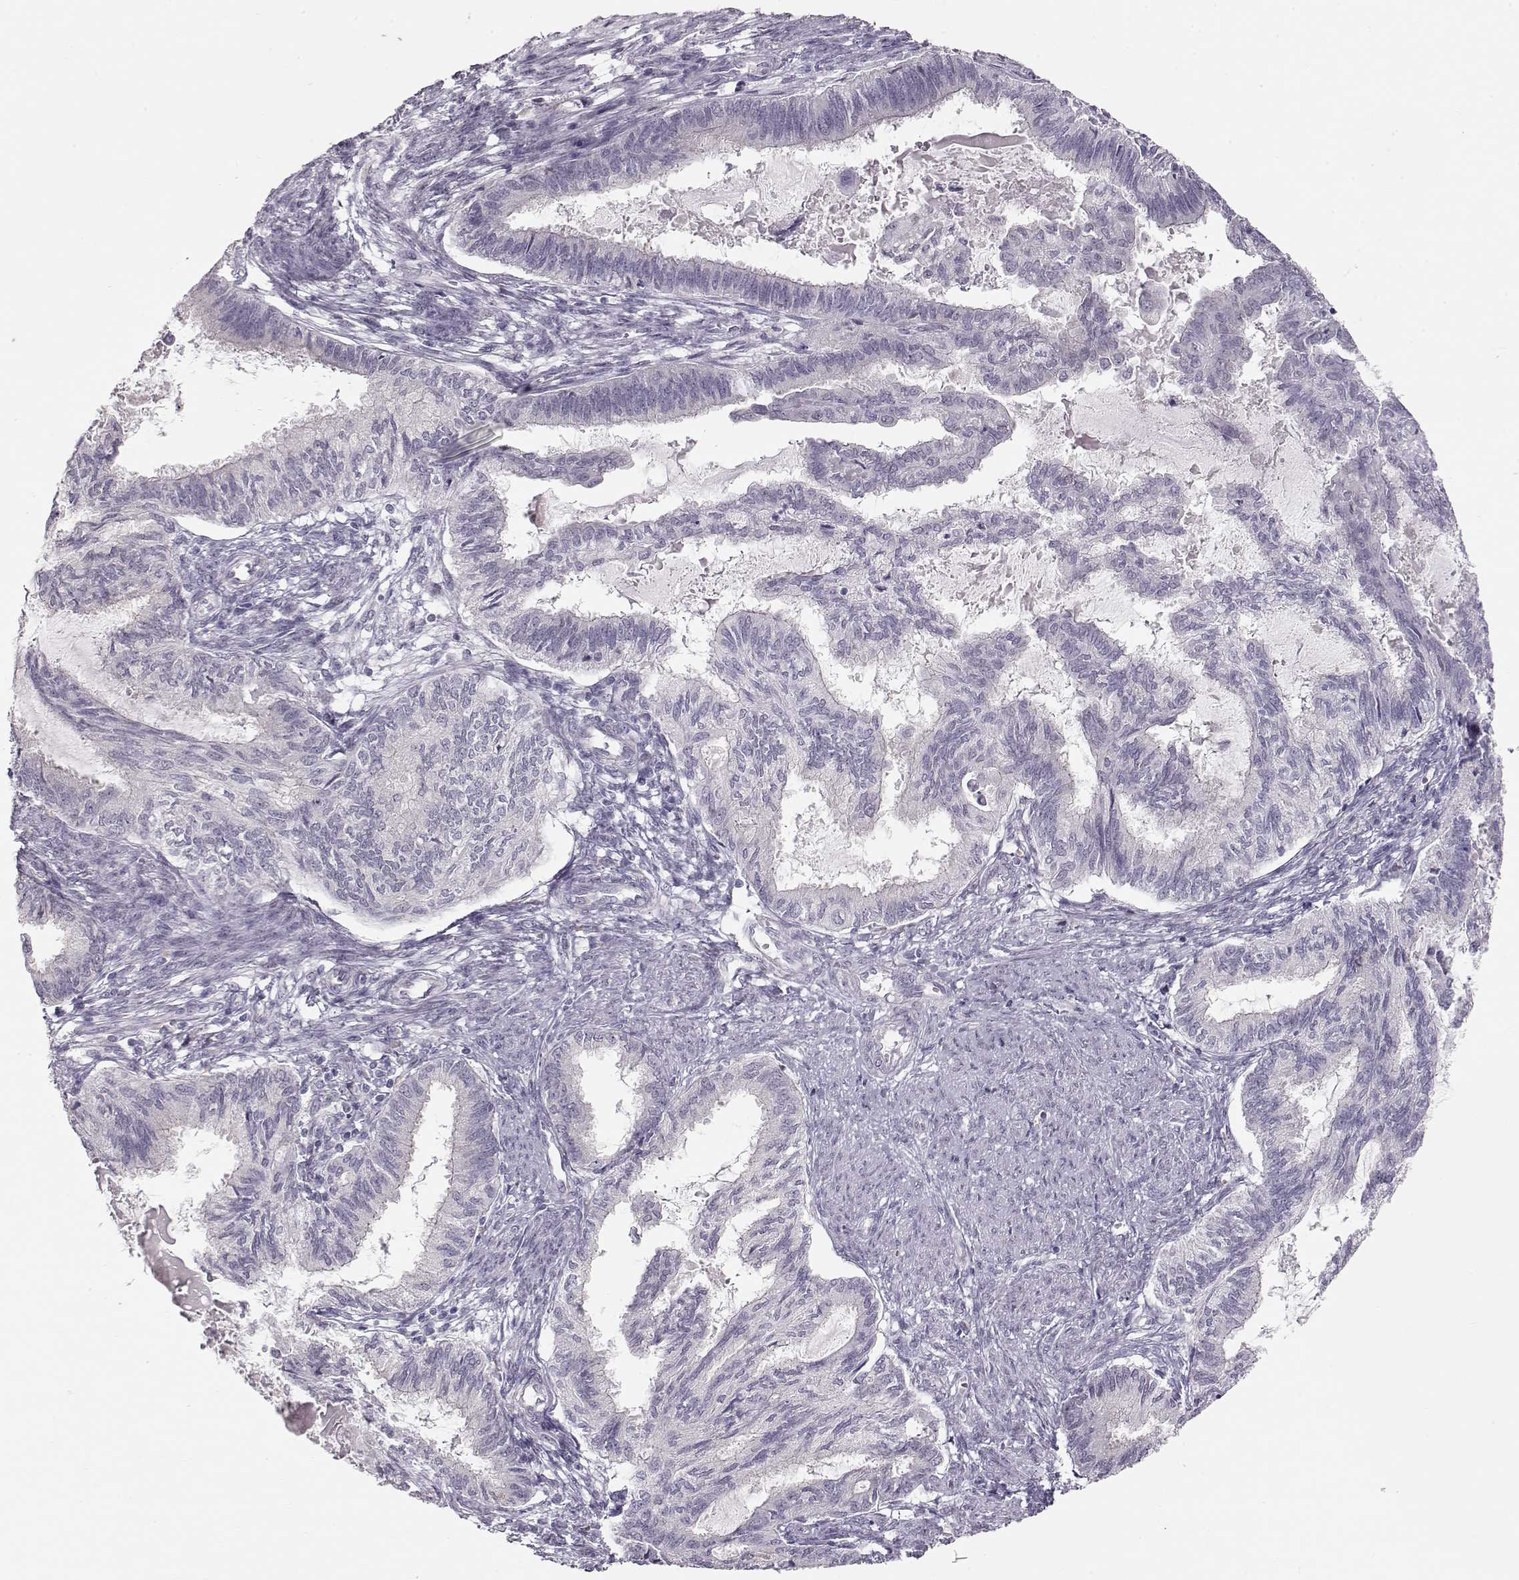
{"staining": {"intensity": "negative", "quantity": "none", "location": "none"}, "tissue": "endometrial cancer", "cell_type": "Tumor cells", "image_type": "cancer", "snomed": [{"axis": "morphology", "description": "Adenocarcinoma, NOS"}, {"axis": "topography", "description": "Endometrium"}], "caption": "This image is of endometrial cancer (adenocarcinoma) stained with IHC to label a protein in brown with the nuclei are counter-stained blue. There is no positivity in tumor cells.", "gene": "FAM205A", "patient": {"sex": "female", "age": 86}}